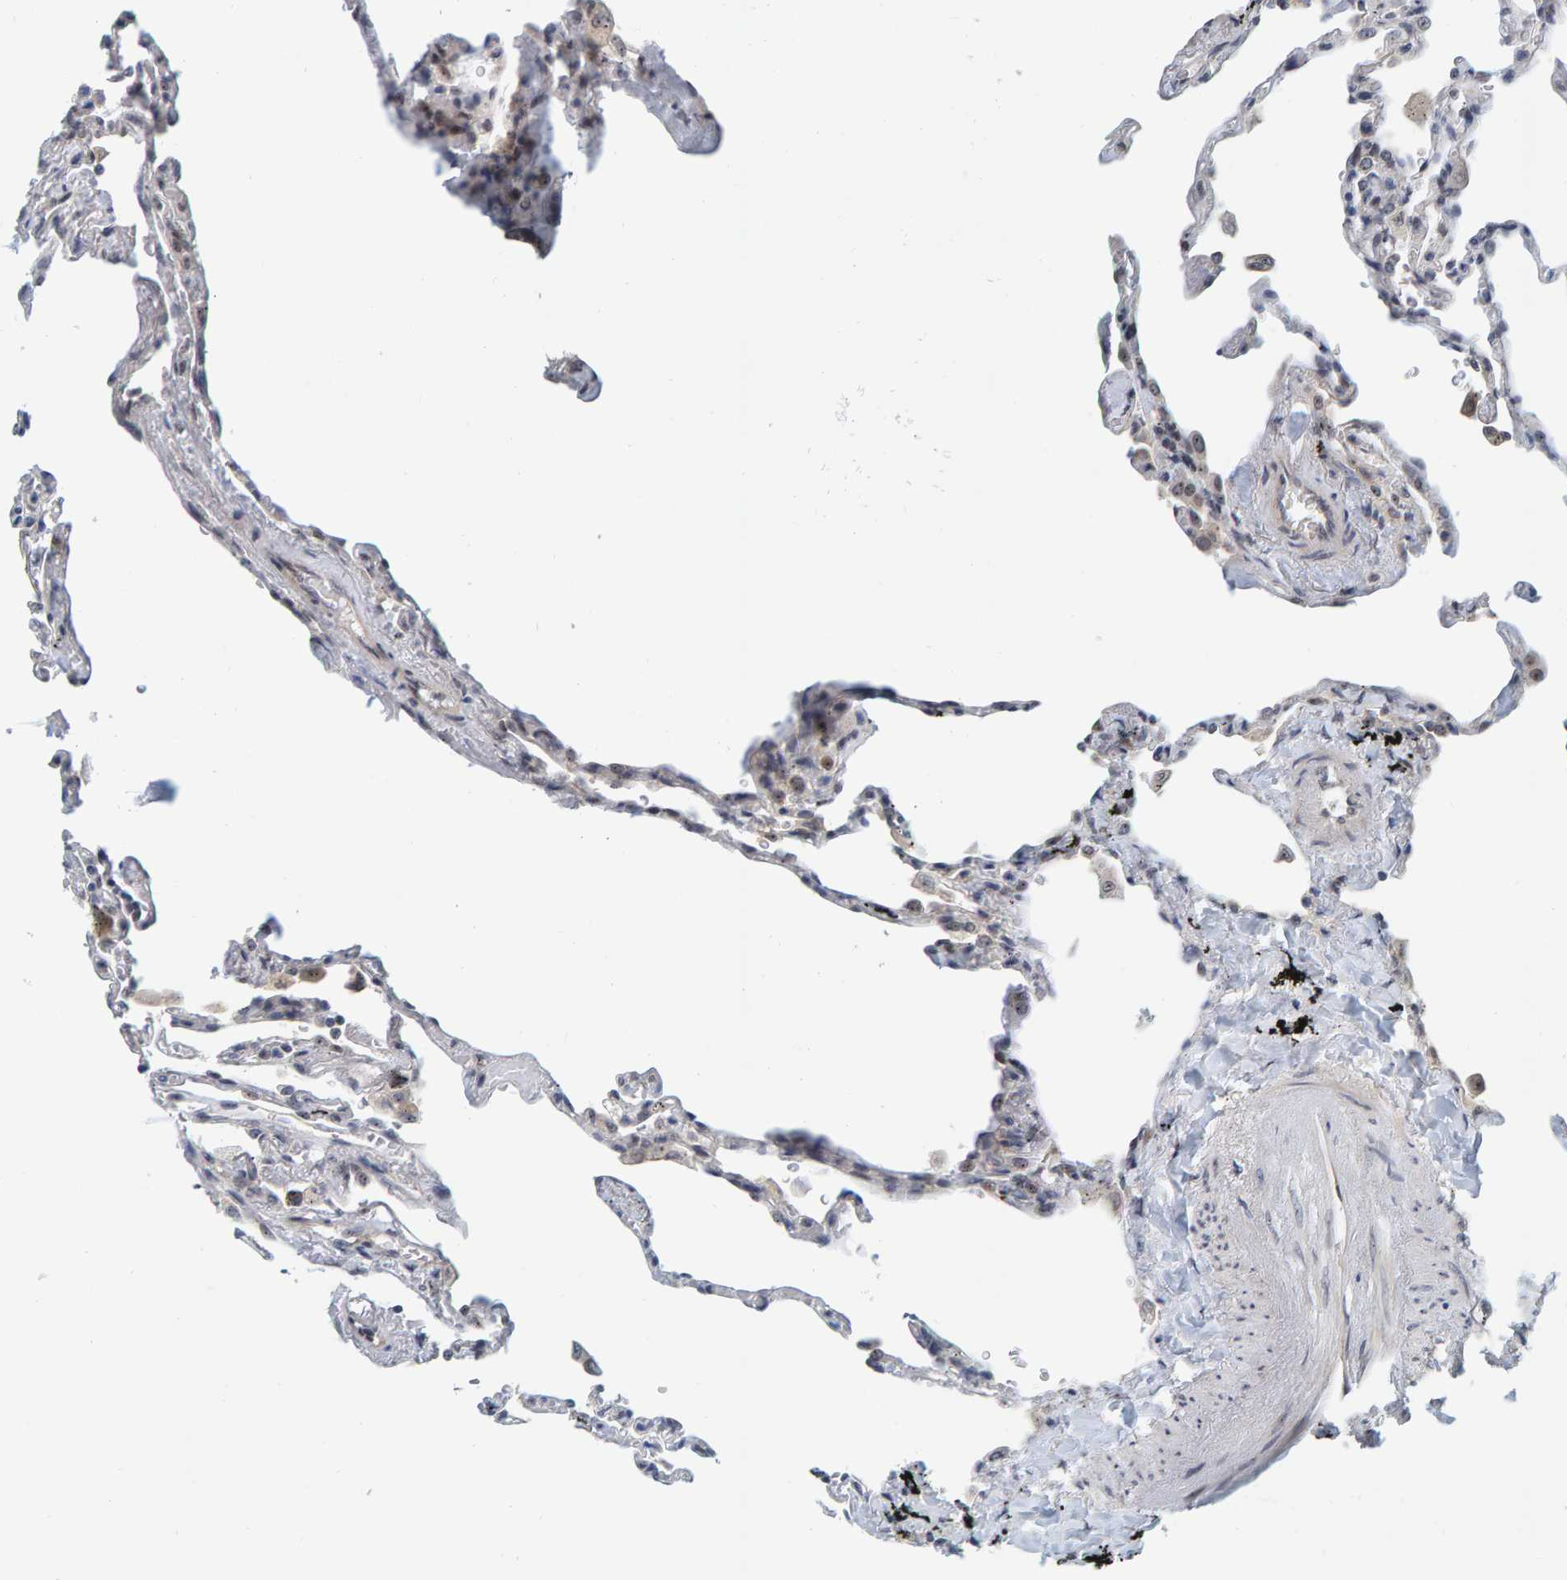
{"staining": {"intensity": "negative", "quantity": "none", "location": "none"}, "tissue": "lung", "cell_type": "Alveolar cells", "image_type": "normal", "snomed": [{"axis": "morphology", "description": "Normal tissue, NOS"}, {"axis": "topography", "description": "Lung"}], "caption": "An immunohistochemistry (IHC) image of benign lung is shown. There is no staining in alveolar cells of lung. (DAB immunohistochemistry visualized using brightfield microscopy, high magnification).", "gene": "POLR1E", "patient": {"sex": "male", "age": 59}}